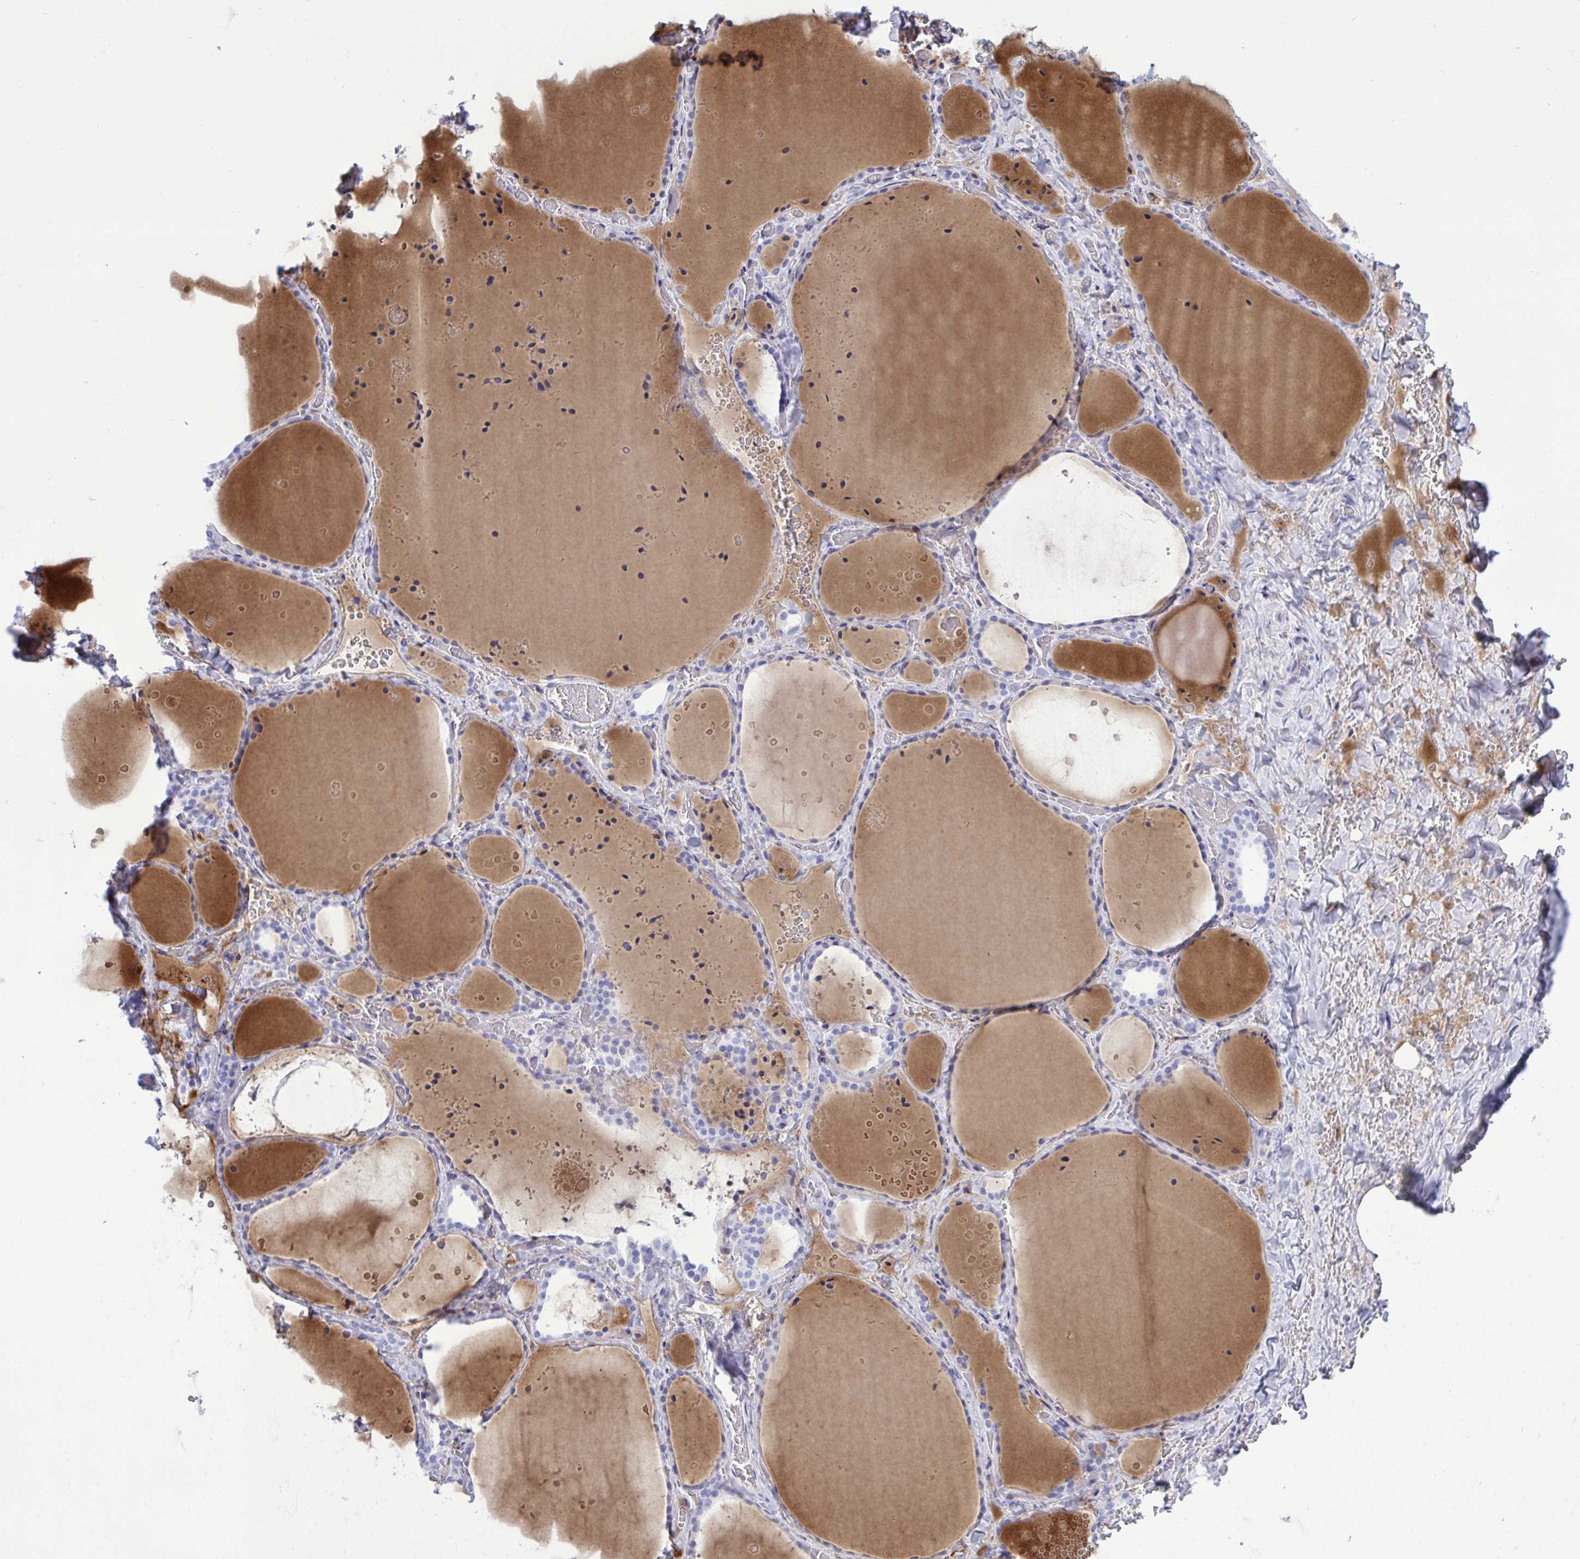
{"staining": {"intensity": "negative", "quantity": "none", "location": "none"}, "tissue": "thyroid gland", "cell_type": "Glandular cells", "image_type": "normal", "snomed": [{"axis": "morphology", "description": "Normal tissue, NOS"}, {"axis": "topography", "description": "Thyroid gland"}], "caption": "Immunohistochemistry (IHC) micrograph of unremarkable thyroid gland stained for a protein (brown), which shows no expression in glandular cells.", "gene": "BEX5", "patient": {"sex": "female", "age": 36}}